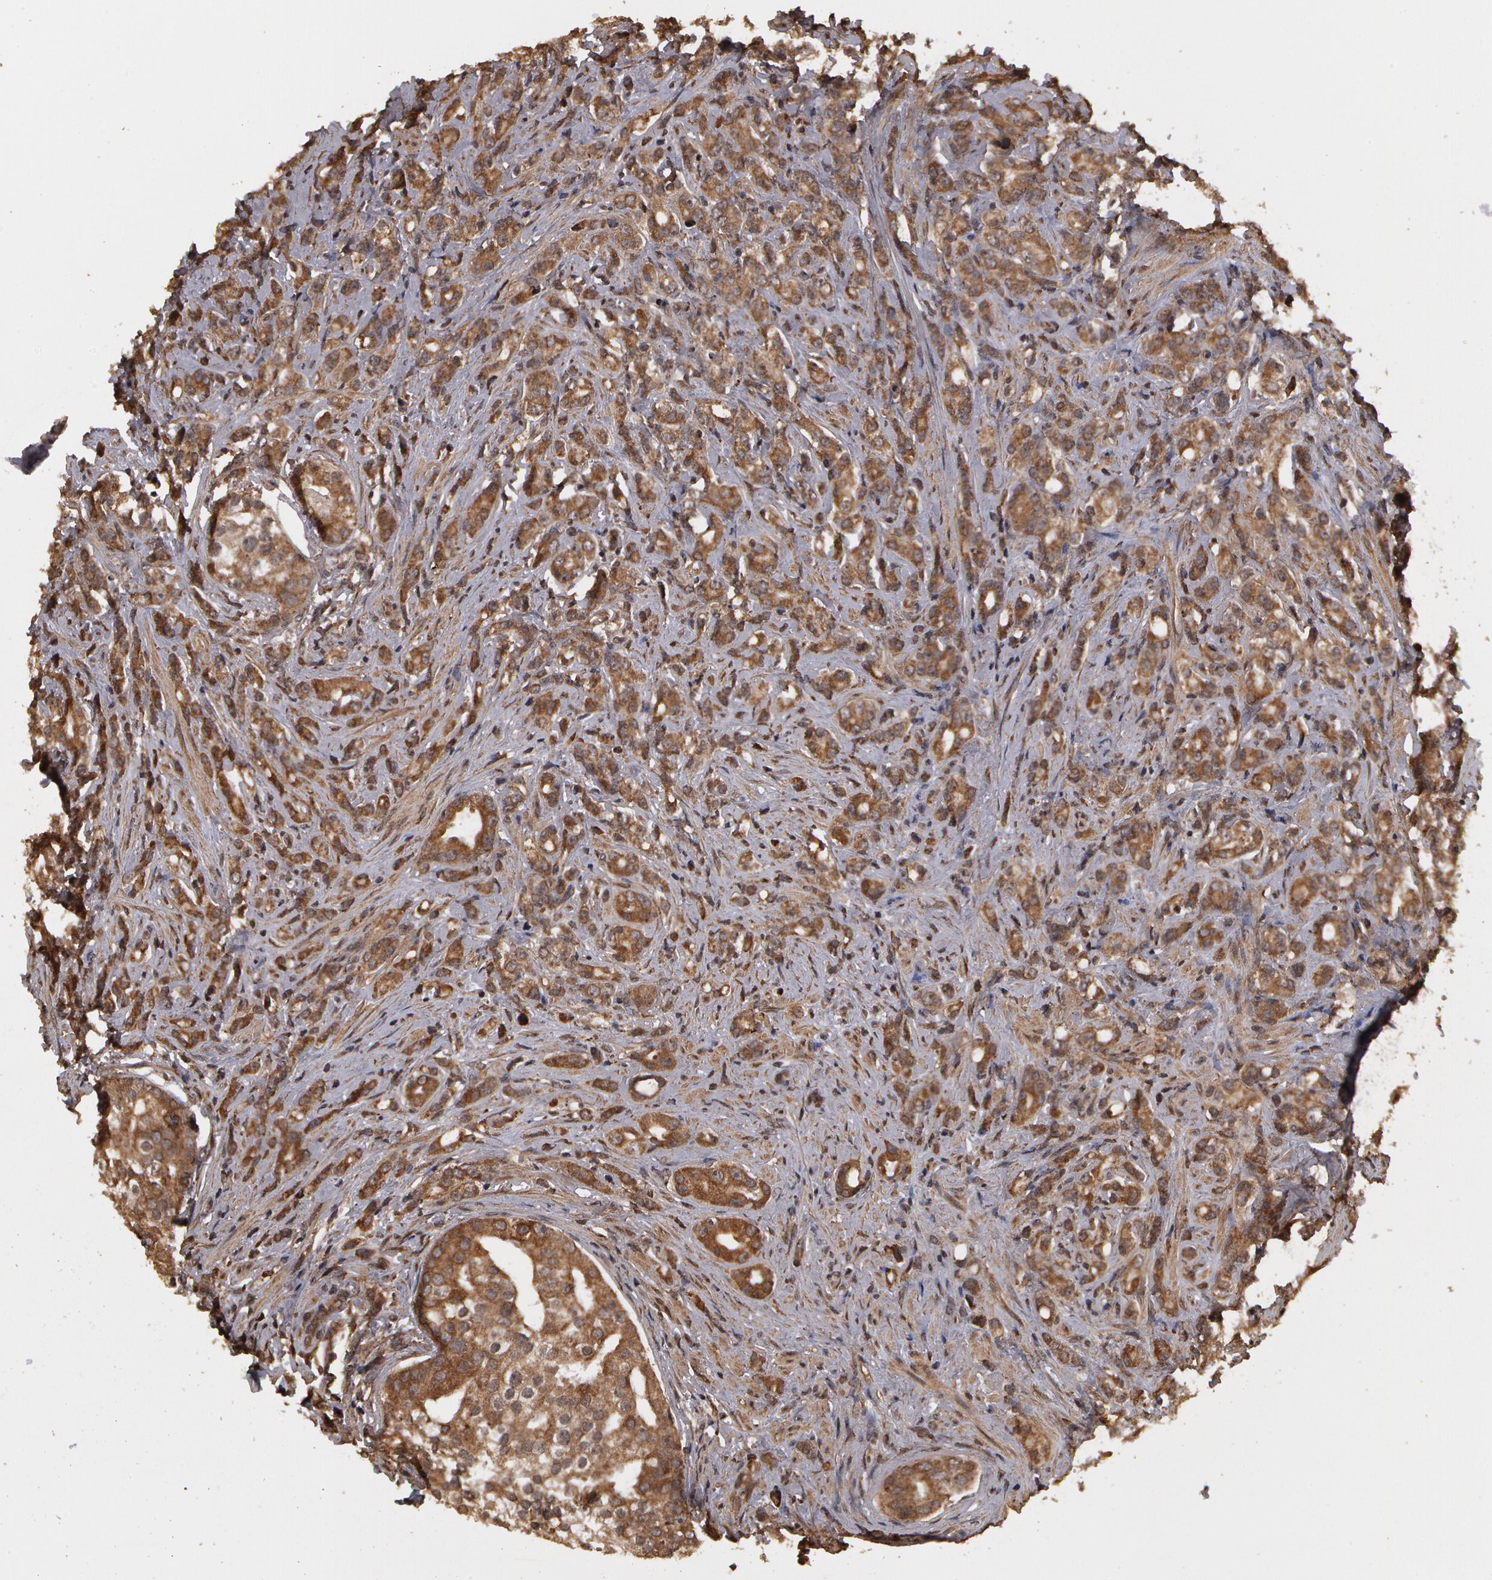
{"staining": {"intensity": "weak", "quantity": ">75%", "location": "cytoplasmic/membranous"}, "tissue": "prostate cancer", "cell_type": "Tumor cells", "image_type": "cancer", "snomed": [{"axis": "morphology", "description": "Adenocarcinoma, Medium grade"}, {"axis": "topography", "description": "Prostate"}], "caption": "Immunohistochemistry (IHC) micrograph of neoplastic tissue: adenocarcinoma (medium-grade) (prostate) stained using immunohistochemistry demonstrates low levels of weak protein expression localized specifically in the cytoplasmic/membranous of tumor cells, appearing as a cytoplasmic/membranous brown color.", "gene": "CALR", "patient": {"sex": "male", "age": 59}}